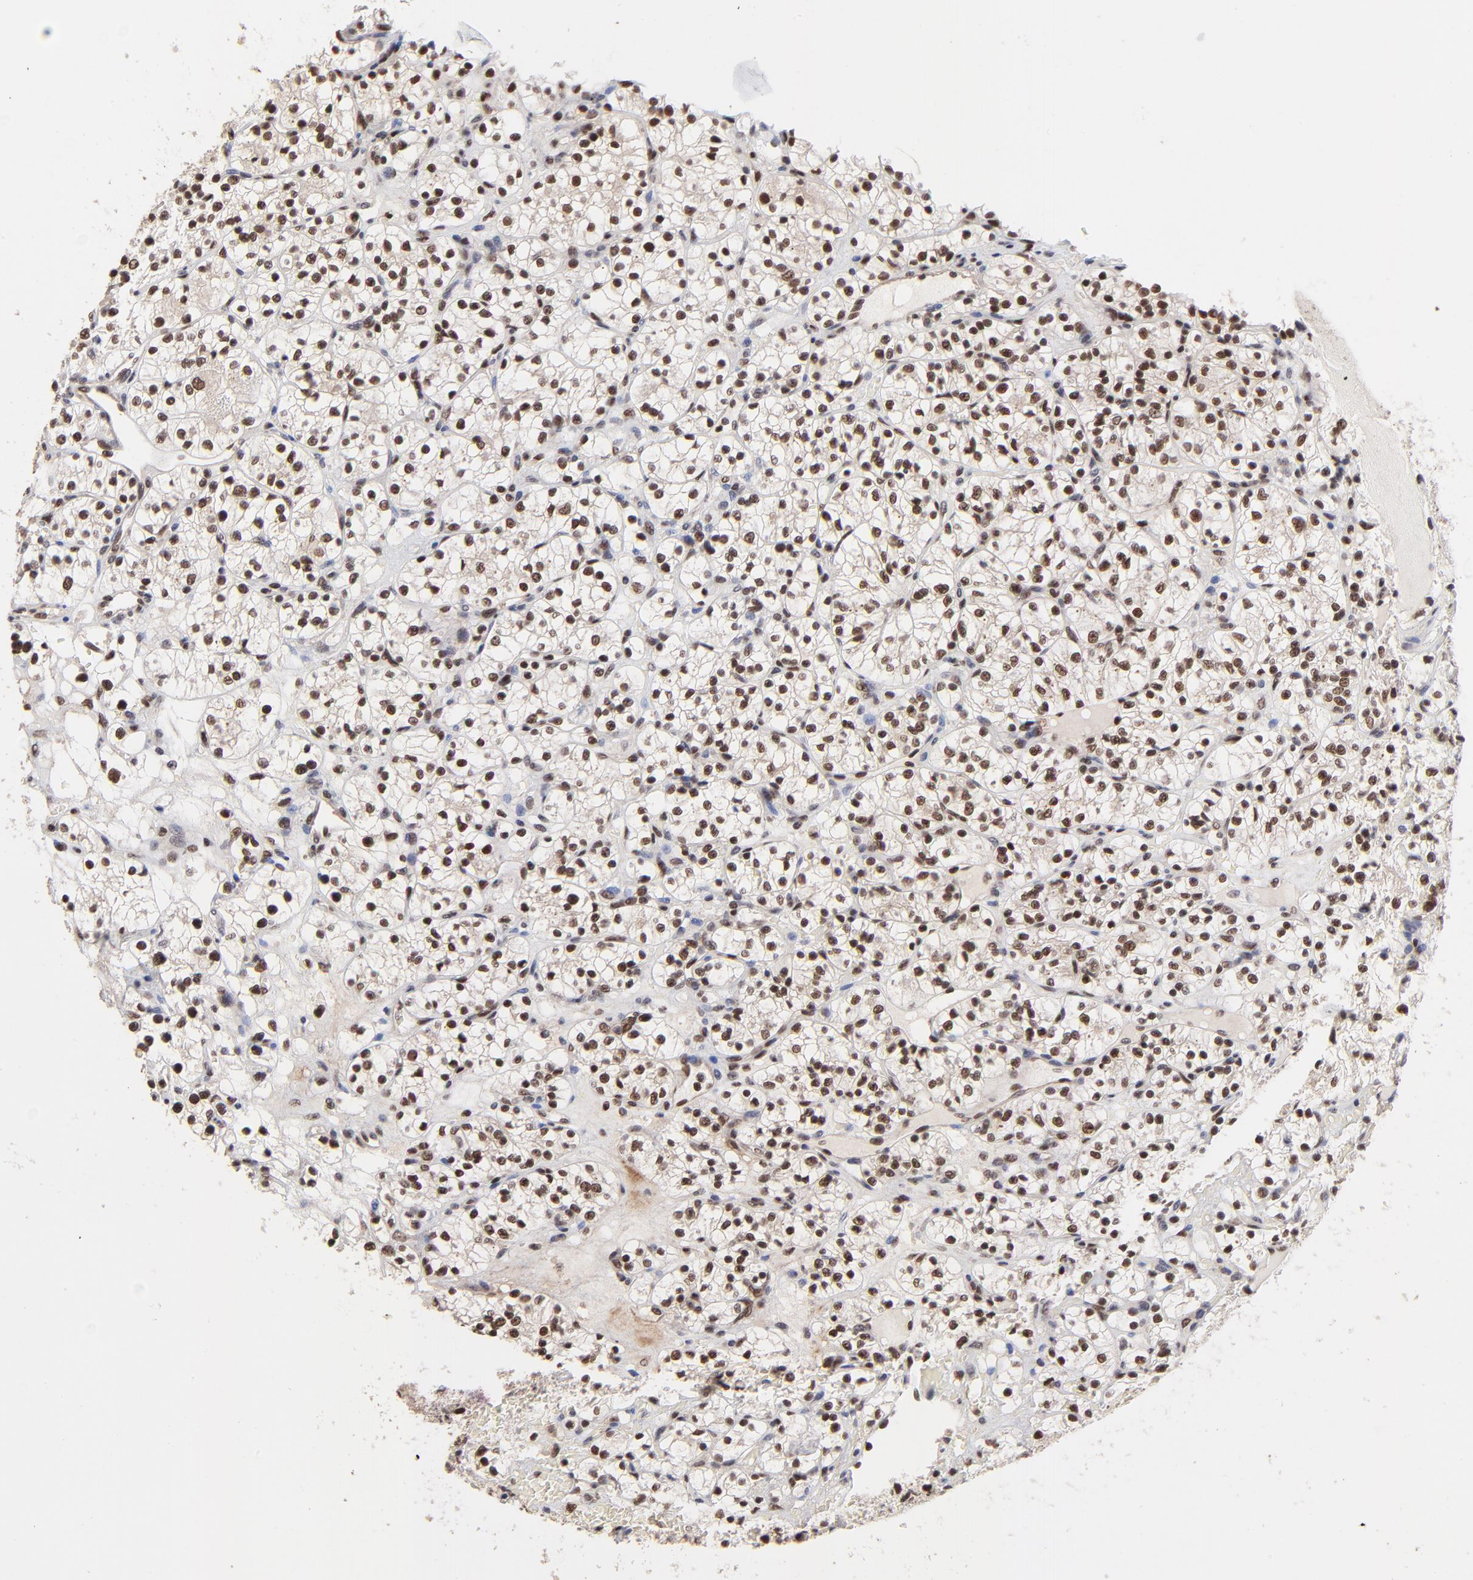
{"staining": {"intensity": "strong", "quantity": ">75%", "location": "nuclear"}, "tissue": "renal cancer", "cell_type": "Tumor cells", "image_type": "cancer", "snomed": [{"axis": "morphology", "description": "Adenocarcinoma, NOS"}, {"axis": "topography", "description": "Kidney"}], "caption": "Renal cancer (adenocarcinoma) tissue reveals strong nuclear staining in about >75% of tumor cells", "gene": "DSN1", "patient": {"sex": "female", "age": 60}}